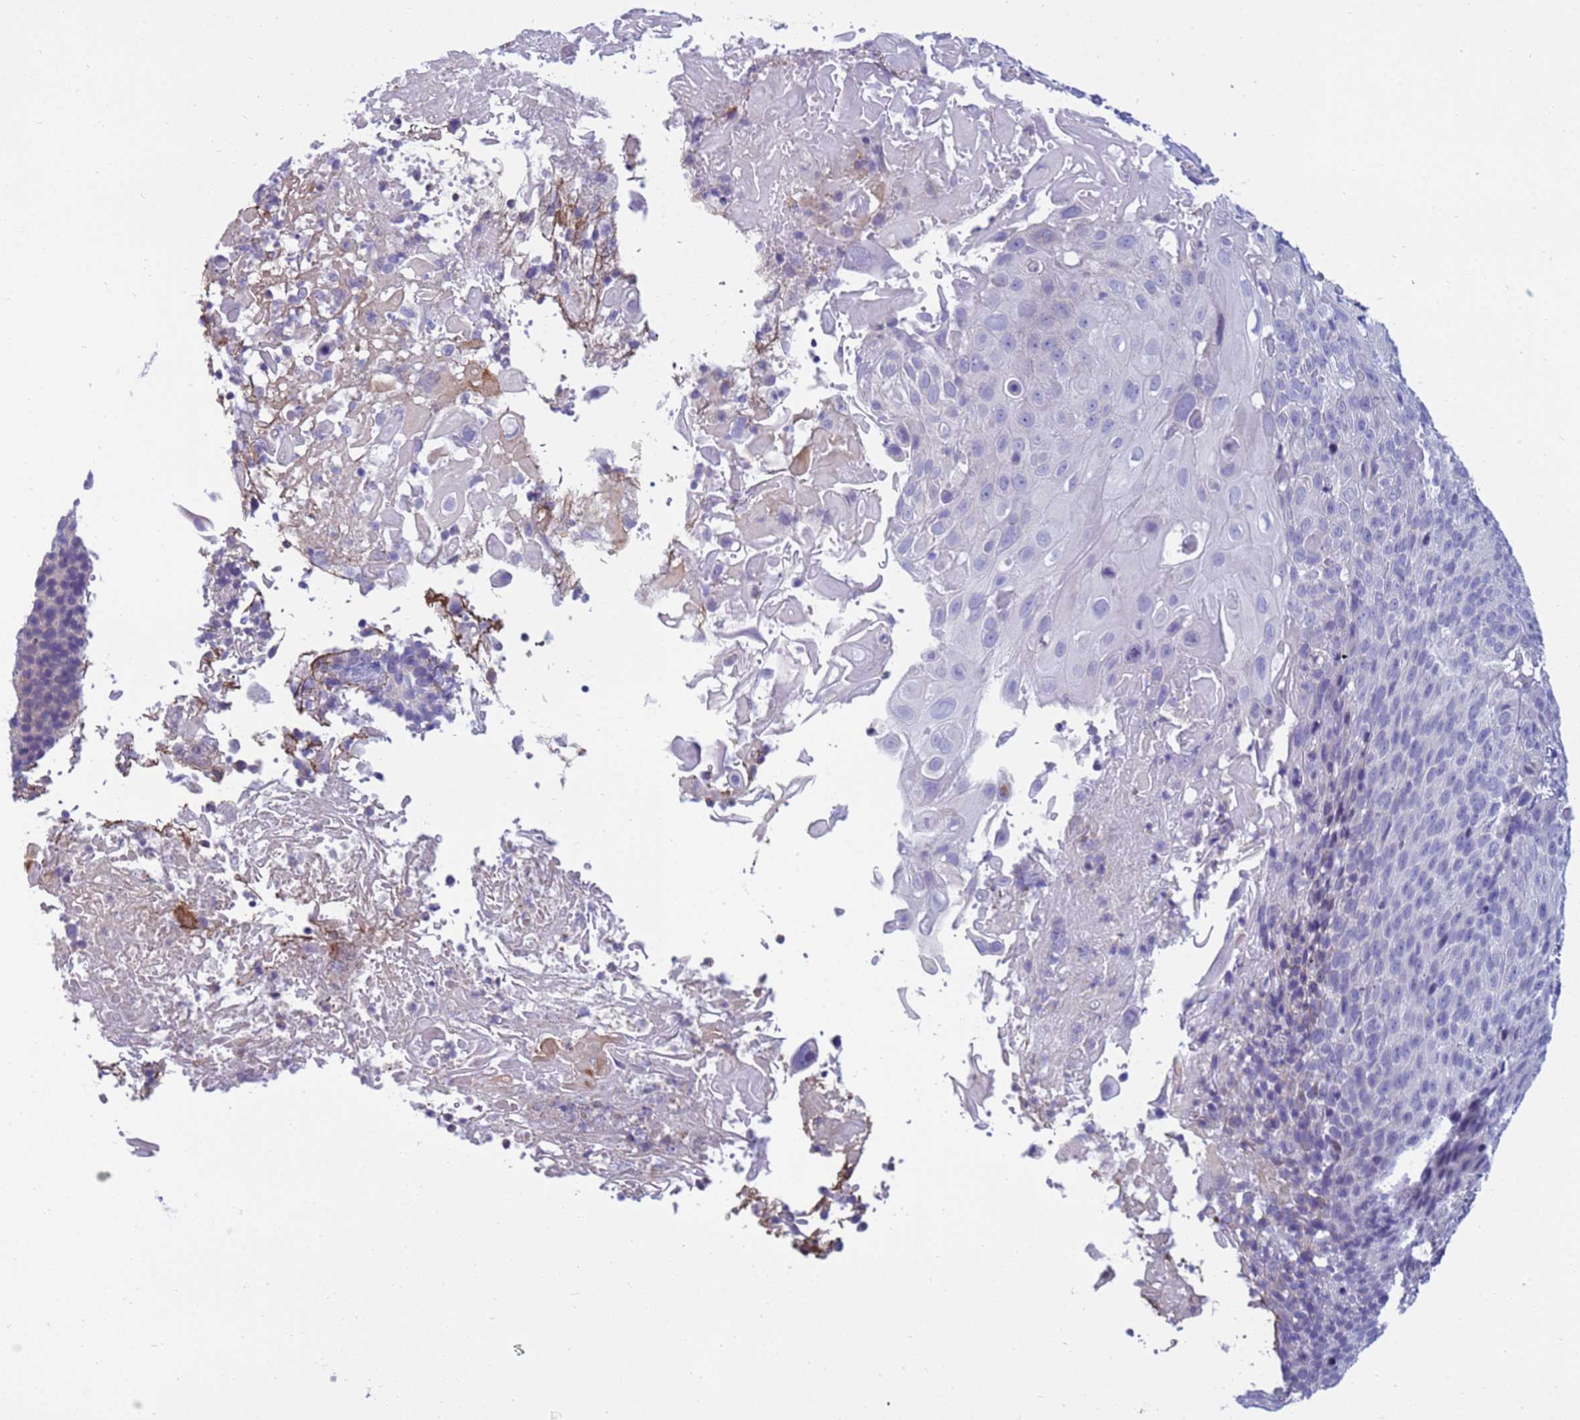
{"staining": {"intensity": "negative", "quantity": "none", "location": "none"}, "tissue": "cervical cancer", "cell_type": "Tumor cells", "image_type": "cancer", "snomed": [{"axis": "morphology", "description": "Squamous cell carcinoma, NOS"}, {"axis": "topography", "description": "Cervix"}], "caption": "IHC of cervical cancer demonstrates no expression in tumor cells.", "gene": "TRPC6", "patient": {"sex": "female", "age": 74}}